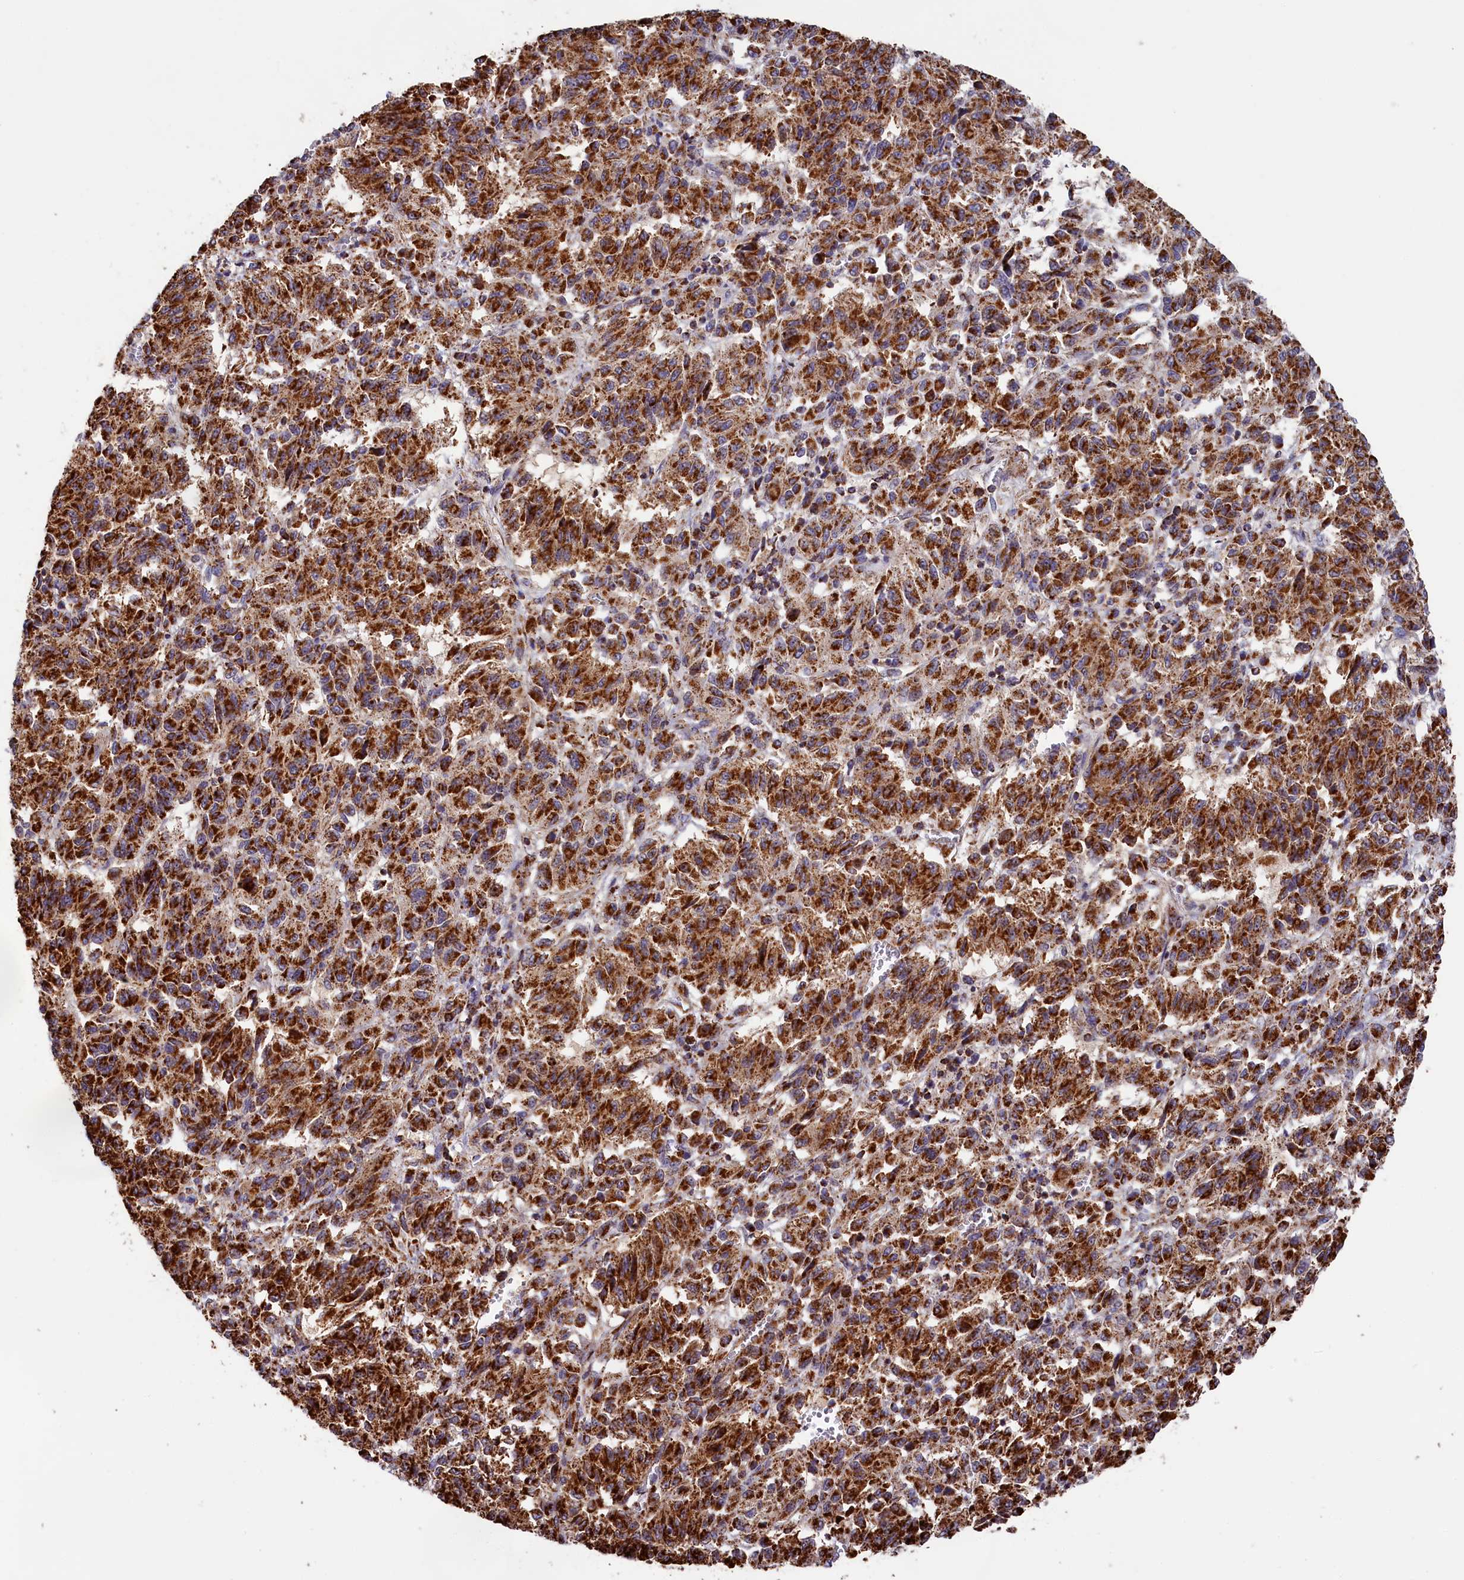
{"staining": {"intensity": "strong", "quantity": ">75%", "location": "cytoplasmic/membranous"}, "tissue": "melanoma", "cell_type": "Tumor cells", "image_type": "cancer", "snomed": [{"axis": "morphology", "description": "Malignant melanoma, Metastatic site"}, {"axis": "topography", "description": "Lung"}], "caption": "Tumor cells demonstrate strong cytoplasmic/membranous positivity in approximately >75% of cells in melanoma. (IHC, brightfield microscopy, high magnification).", "gene": "MACROD1", "patient": {"sex": "male", "age": 64}}